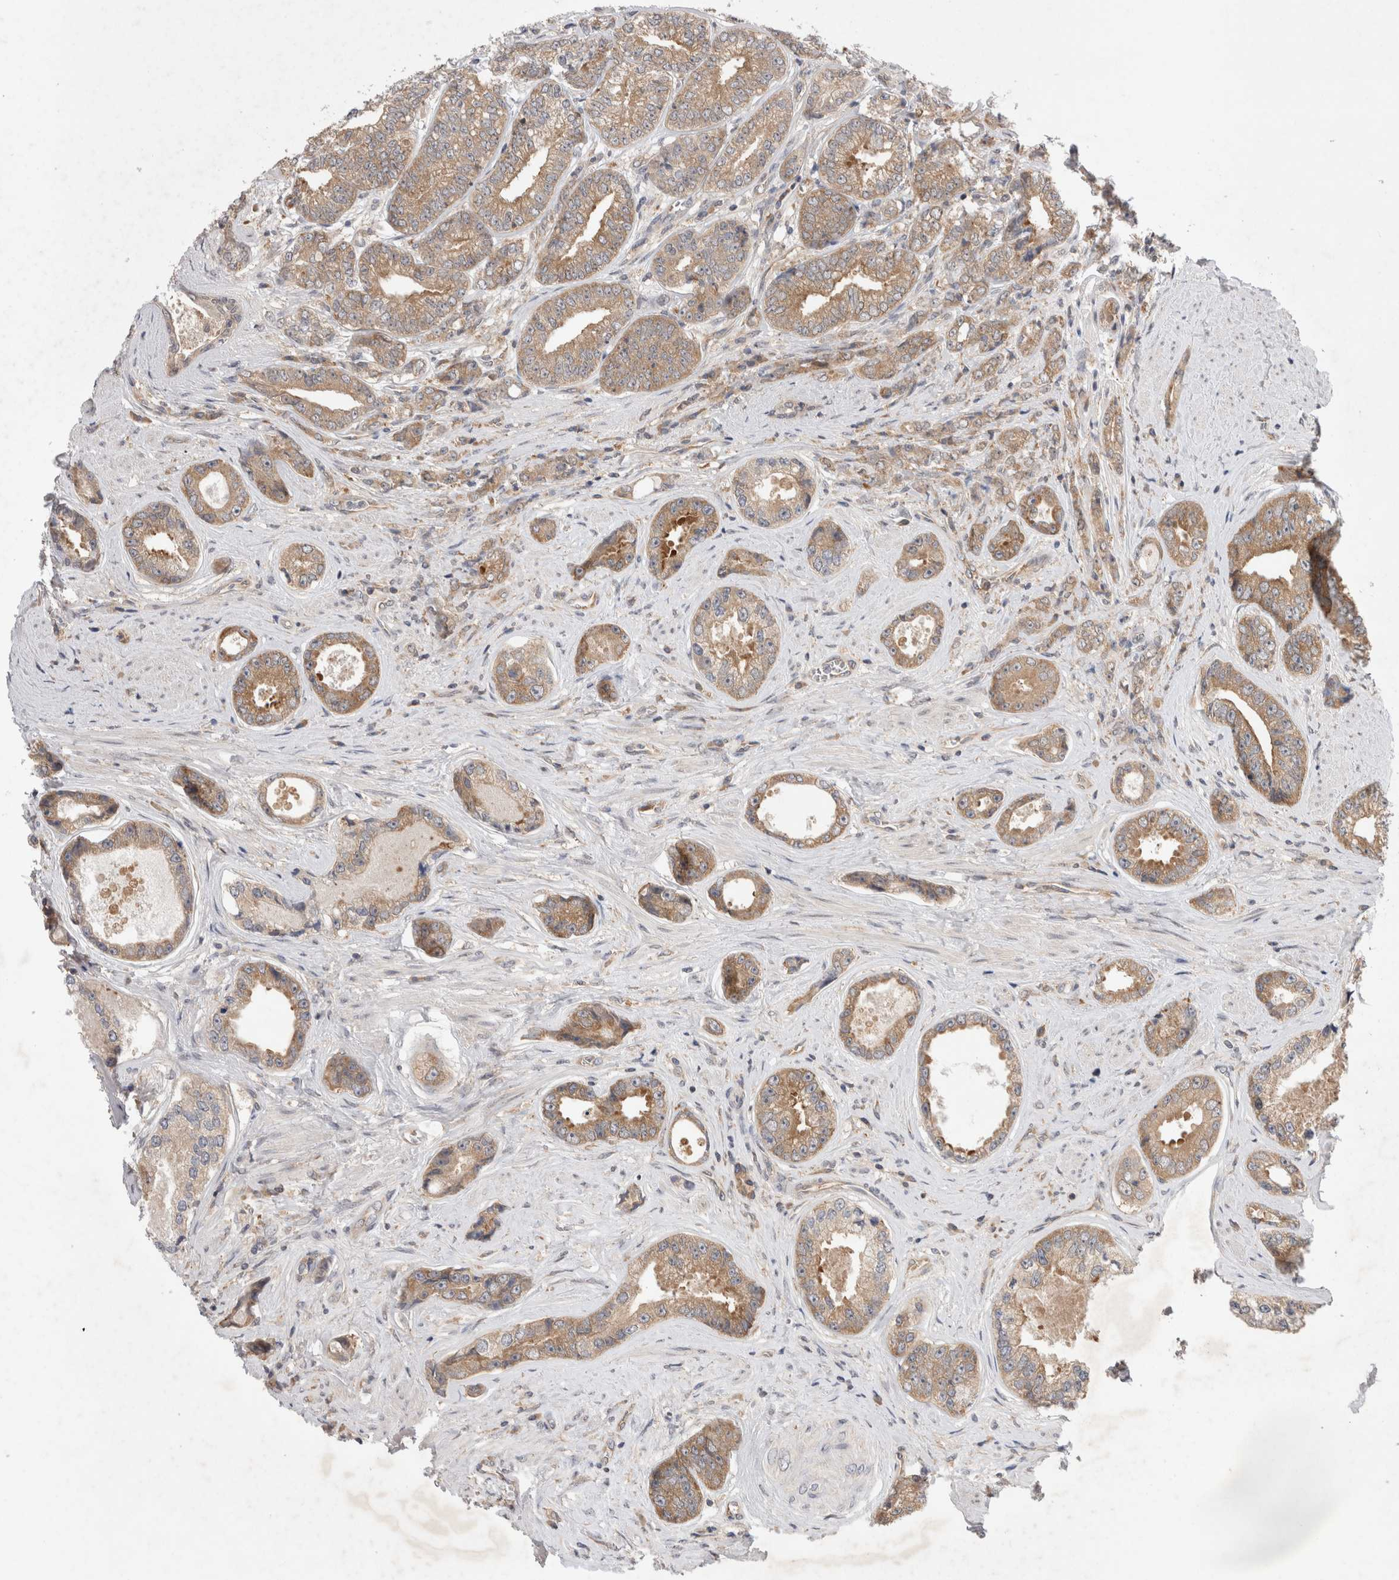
{"staining": {"intensity": "moderate", "quantity": ">75%", "location": "cytoplasmic/membranous"}, "tissue": "prostate cancer", "cell_type": "Tumor cells", "image_type": "cancer", "snomed": [{"axis": "morphology", "description": "Adenocarcinoma, High grade"}, {"axis": "topography", "description": "Prostate"}], "caption": "Immunohistochemical staining of prostate adenocarcinoma (high-grade) shows medium levels of moderate cytoplasmic/membranous protein expression in approximately >75% of tumor cells. The staining is performed using DAB brown chromogen to label protein expression. The nuclei are counter-stained blue using hematoxylin.", "gene": "EIF3E", "patient": {"sex": "male", "age": 61}}